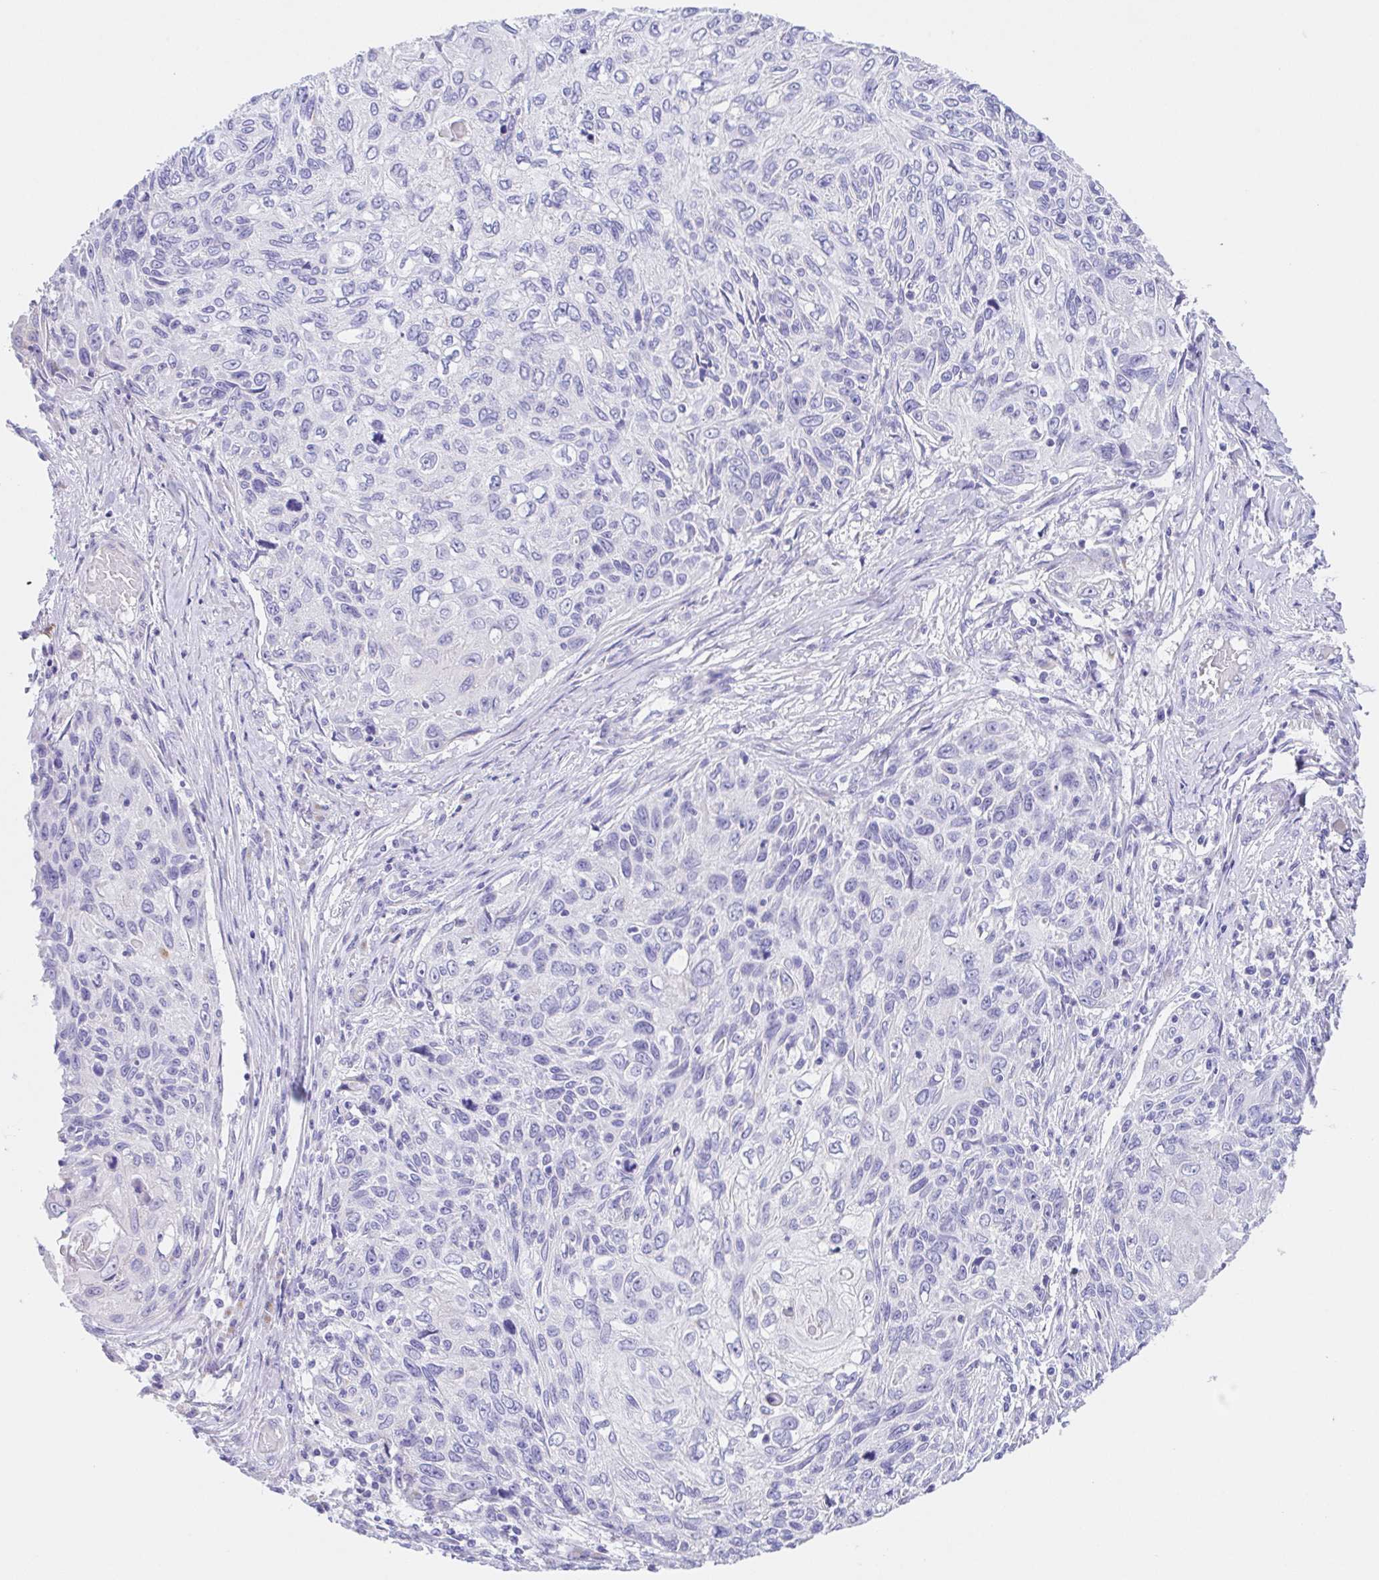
{"staining": {"intensity": "negative", "quantity": "none", "location": "none"}, "tissue": "skin cancer", "cell_type": "Tumor cells", "image_type": "cancer", "snomed": [{"axis": "morphology", "description": "Squamous cell carcinoma, NOS"}, {"axis": "topography", "description": "Skin"}], "caption": "Immunohistochemical staining of human skin cancer exhibits no significant staining in tumor cells. Nuclei are stained in blue.", "gene": "SCG3", "patient": {"sex": "male", "age": 92}}